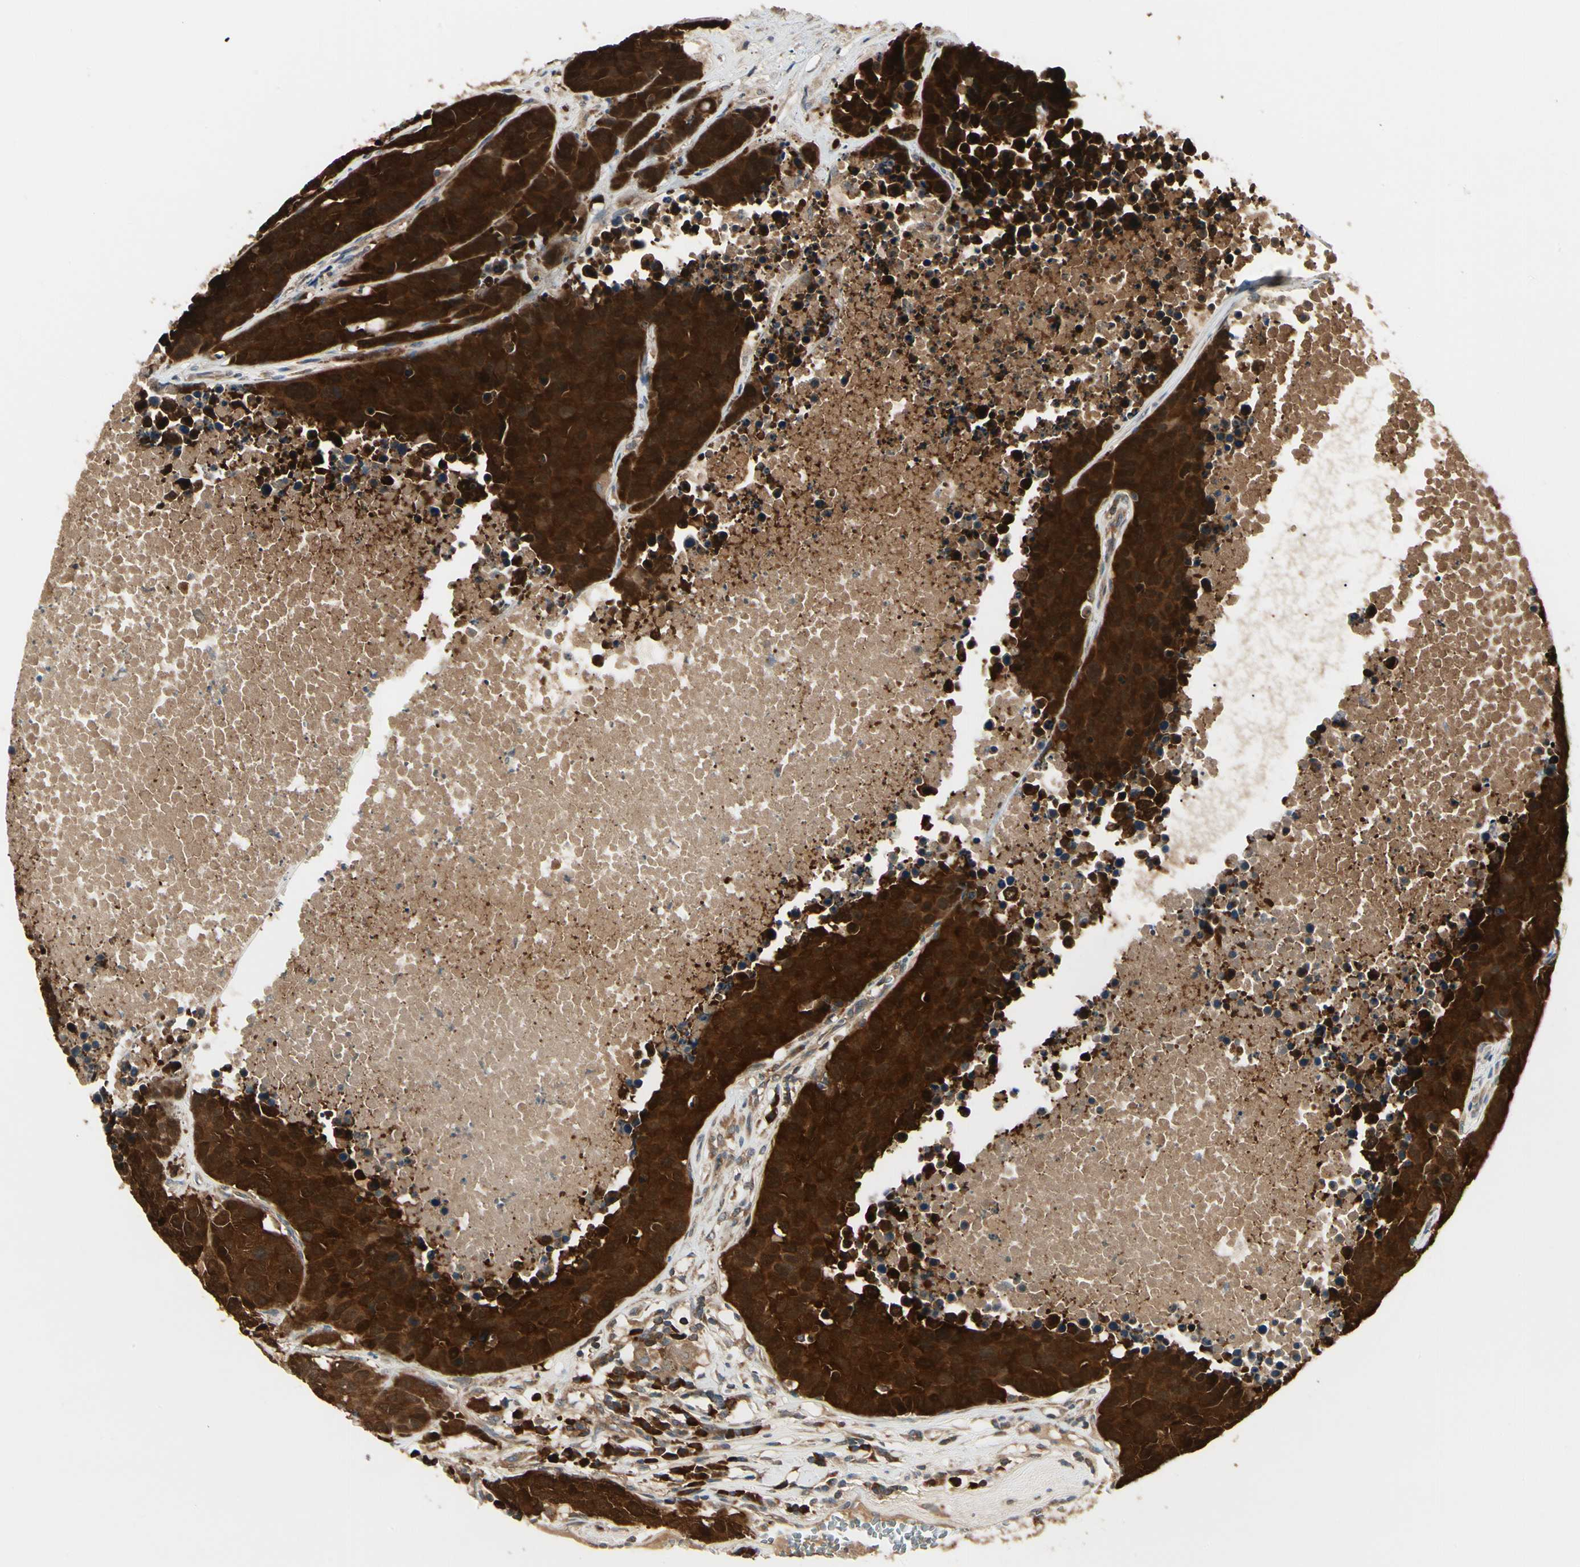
{"staining": {"intensity": "strong", "quantity": ">75%", "location": "cytoplasmic/membranous,nuclear"}, "tissue": "carcinoid", "cell_type": "Tumor cells", "image_type": "cancer", "snomed": [{"axis": "morphology", "description": "Carcinoid, malignant, NOS"}, {"axis": "topography", "description": "Lung"}], "caption": "Tumor cells show high levels of strong cytoplasmic/membranous and nuclear positivity in about >75% of cells in human malignant carcinoid.", "gene": "NME1-NME2", "patient": {"sex": "male", "age": 60}}